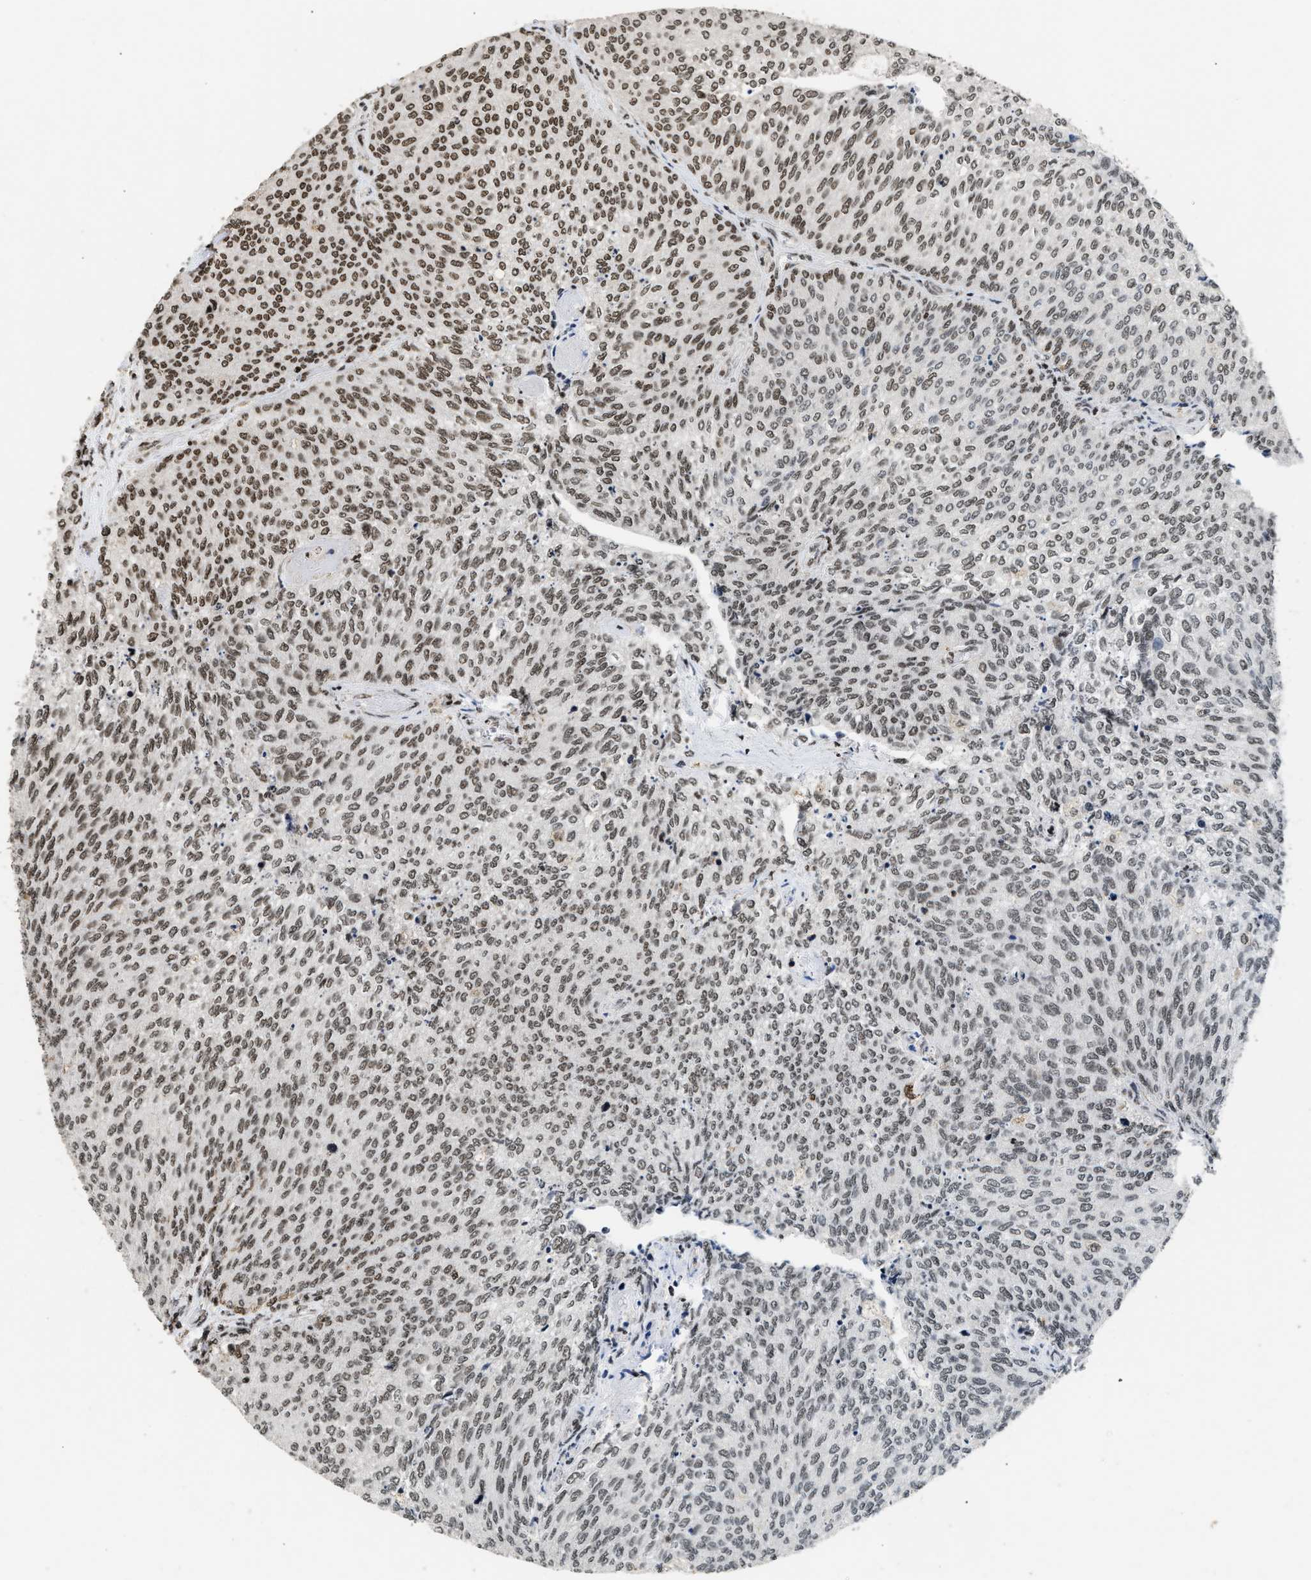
{"staining": {"intensity": "weak", "quantity": ">75%", "location": "nuclear"}, "tissue": "urothelial cancer", "cell_type": "Tumor cells", "image_type": "cancer", "snomed": [{"axis": "morphology", "description": "Urothelial carcinoma, Low grade"}, {"axis": "topography", "description": "Urinary bladder"}], "caption": "Weak nuclear protein positivity is seen in approximately >75% of tumor cells in urothelial cancer.", "gene": "RAD21", "patient": {"sex": "female", "age": 79}}